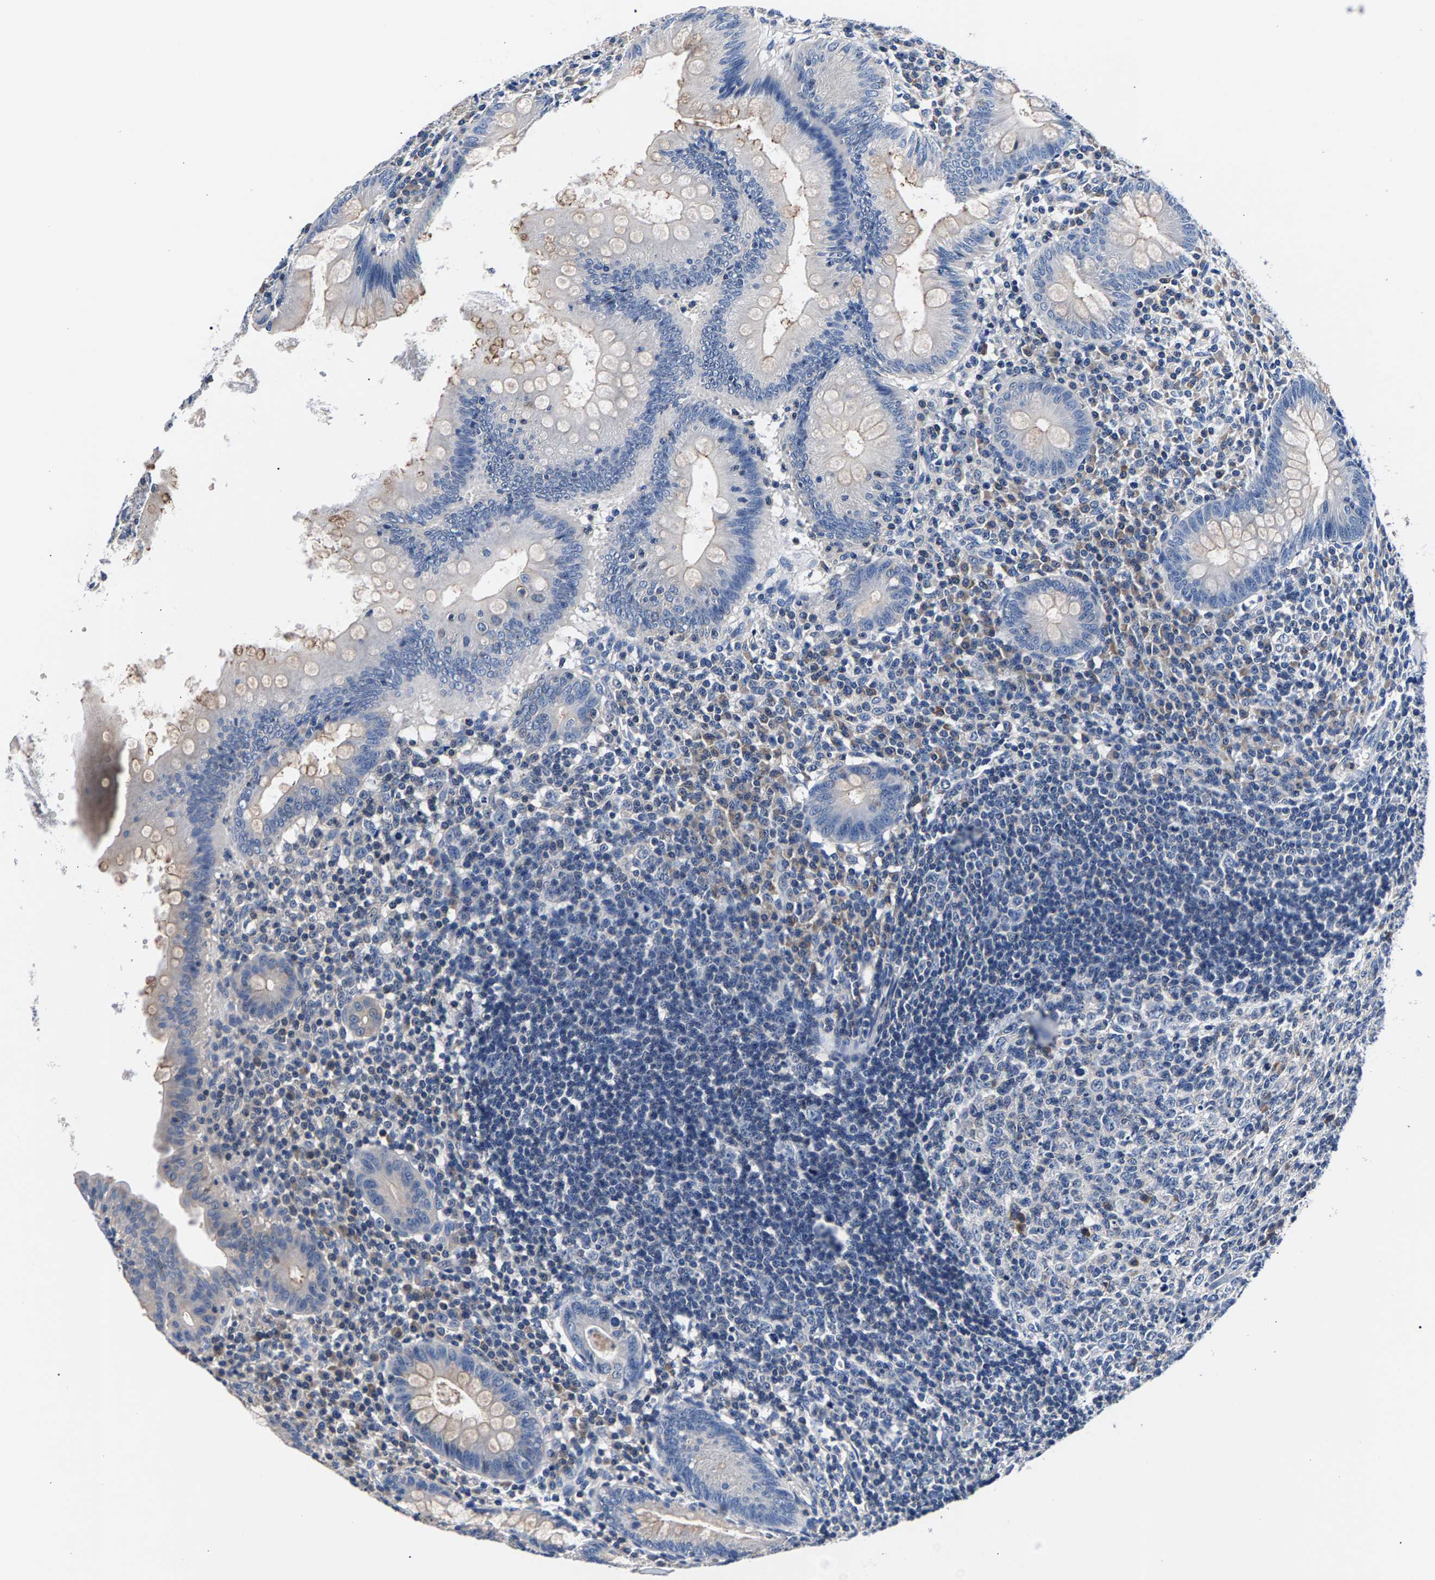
{"staining": {"intensity": "moderate", "quantity": "<25%", "location": "cytoplasmic/membranous"}, "tissue": "appendix", "cell_type": "Glandular cells", "image_type": "normal", "snomed": [{"axis": "morphology", "description": "Normal tissue, NOS"}, {"axis": "topography", "description": "Appendix"}], "caption": "This is an image of IHC staining of unremarkable appendix, which shows moderate positivity in the cytoplasmic/membranous of glandular cells.", "gene": "PHF24", "patient": {"sex": "male", "age": 56}}